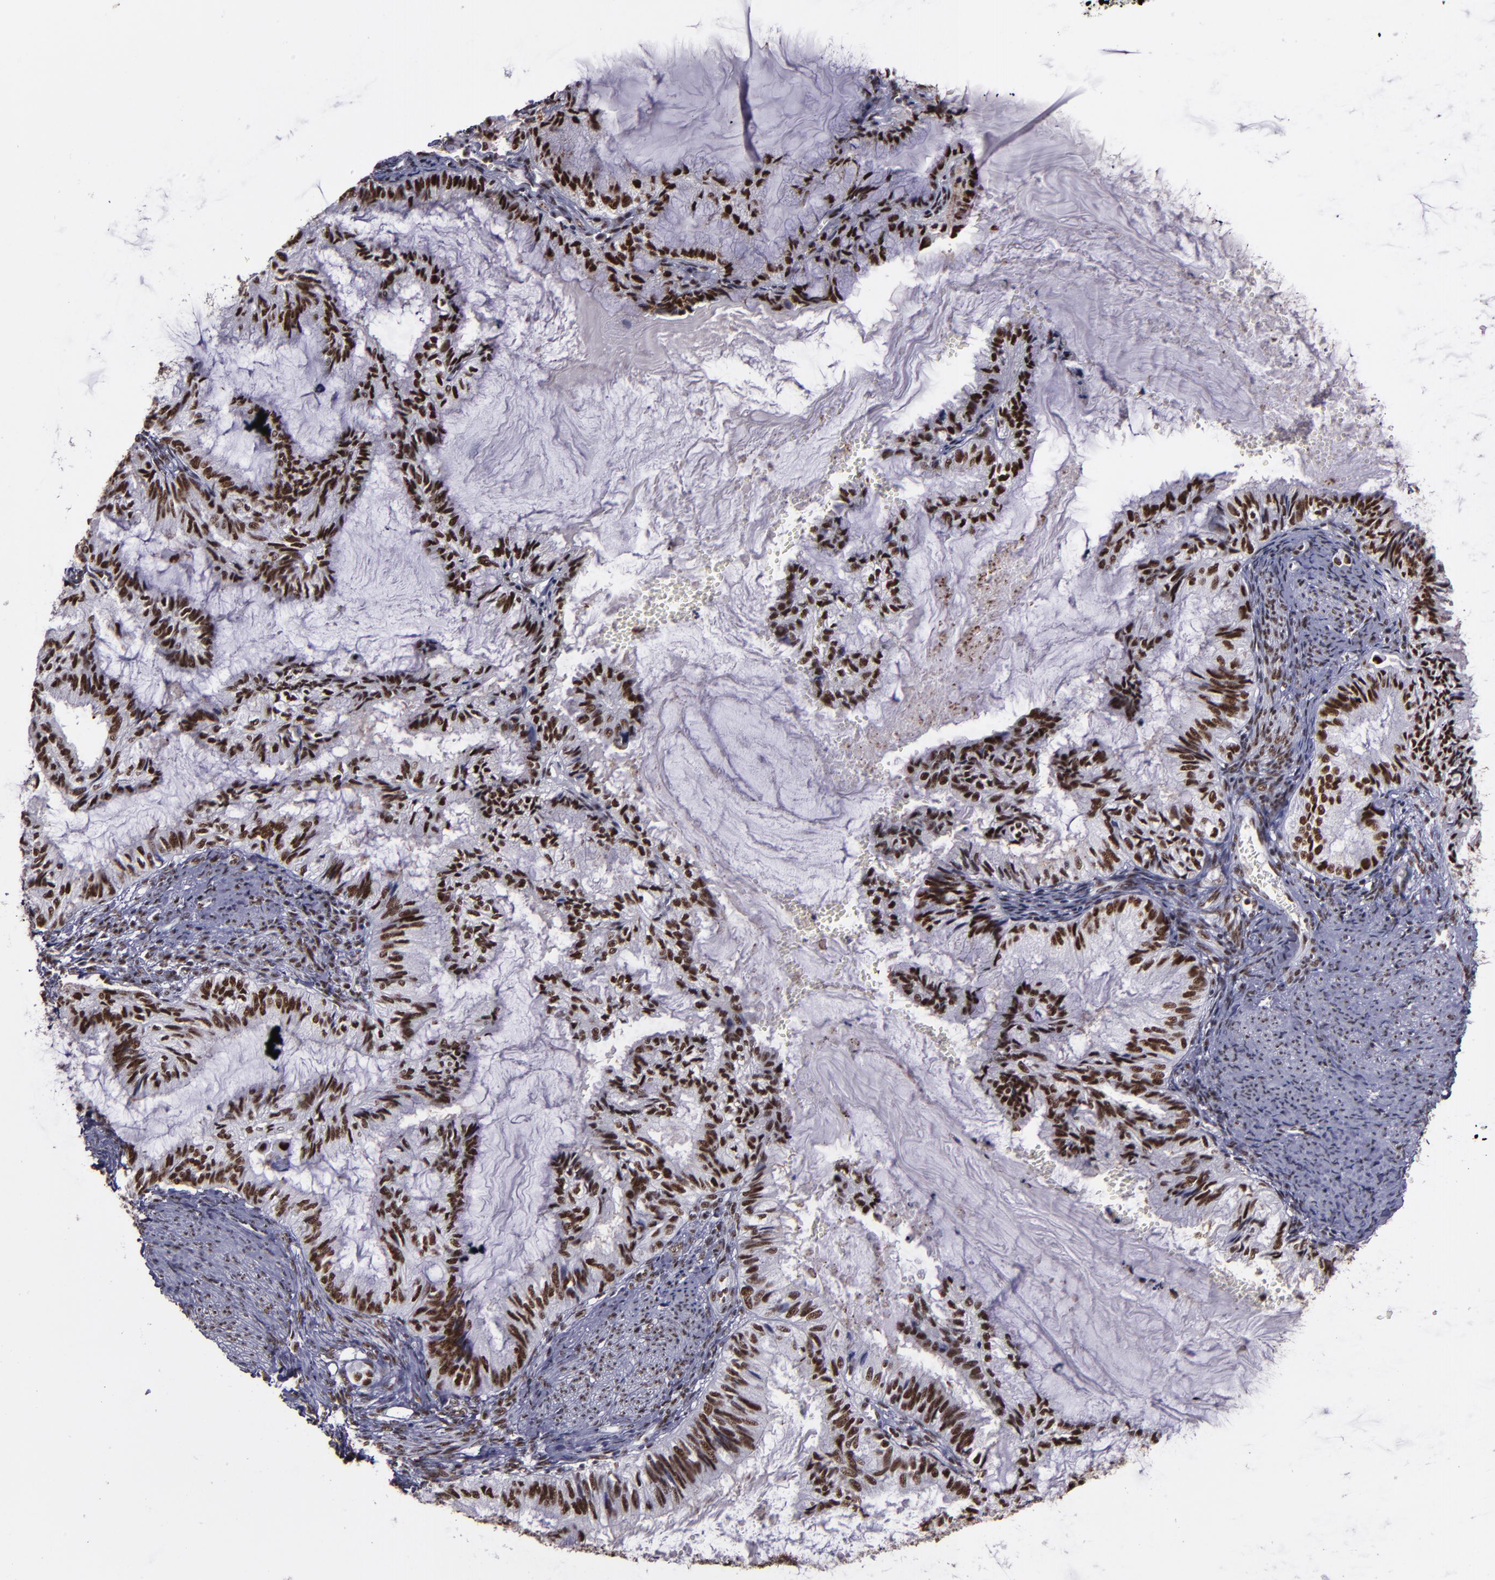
{"staining": {"intensity": "moderate", "quantity": ">75%", "location": "nuclear"}, "tissue": "endometrial cancer", "cell_type": "Tumor cells", "image_type": "cancer", "snomed": [{"axis": "morphology", "description": "Adenocarcinoma, NOS"}, {"axis": "topography", "description": "Endometrium"}], "caption": "Endometrial cancer (adenocarcinoma) stained with IHC displays moderate nuclear positivity in about >75% of tumor cells.", "gene": "PPP4R3A", "patient": {"sex": "female", "age": 86}}